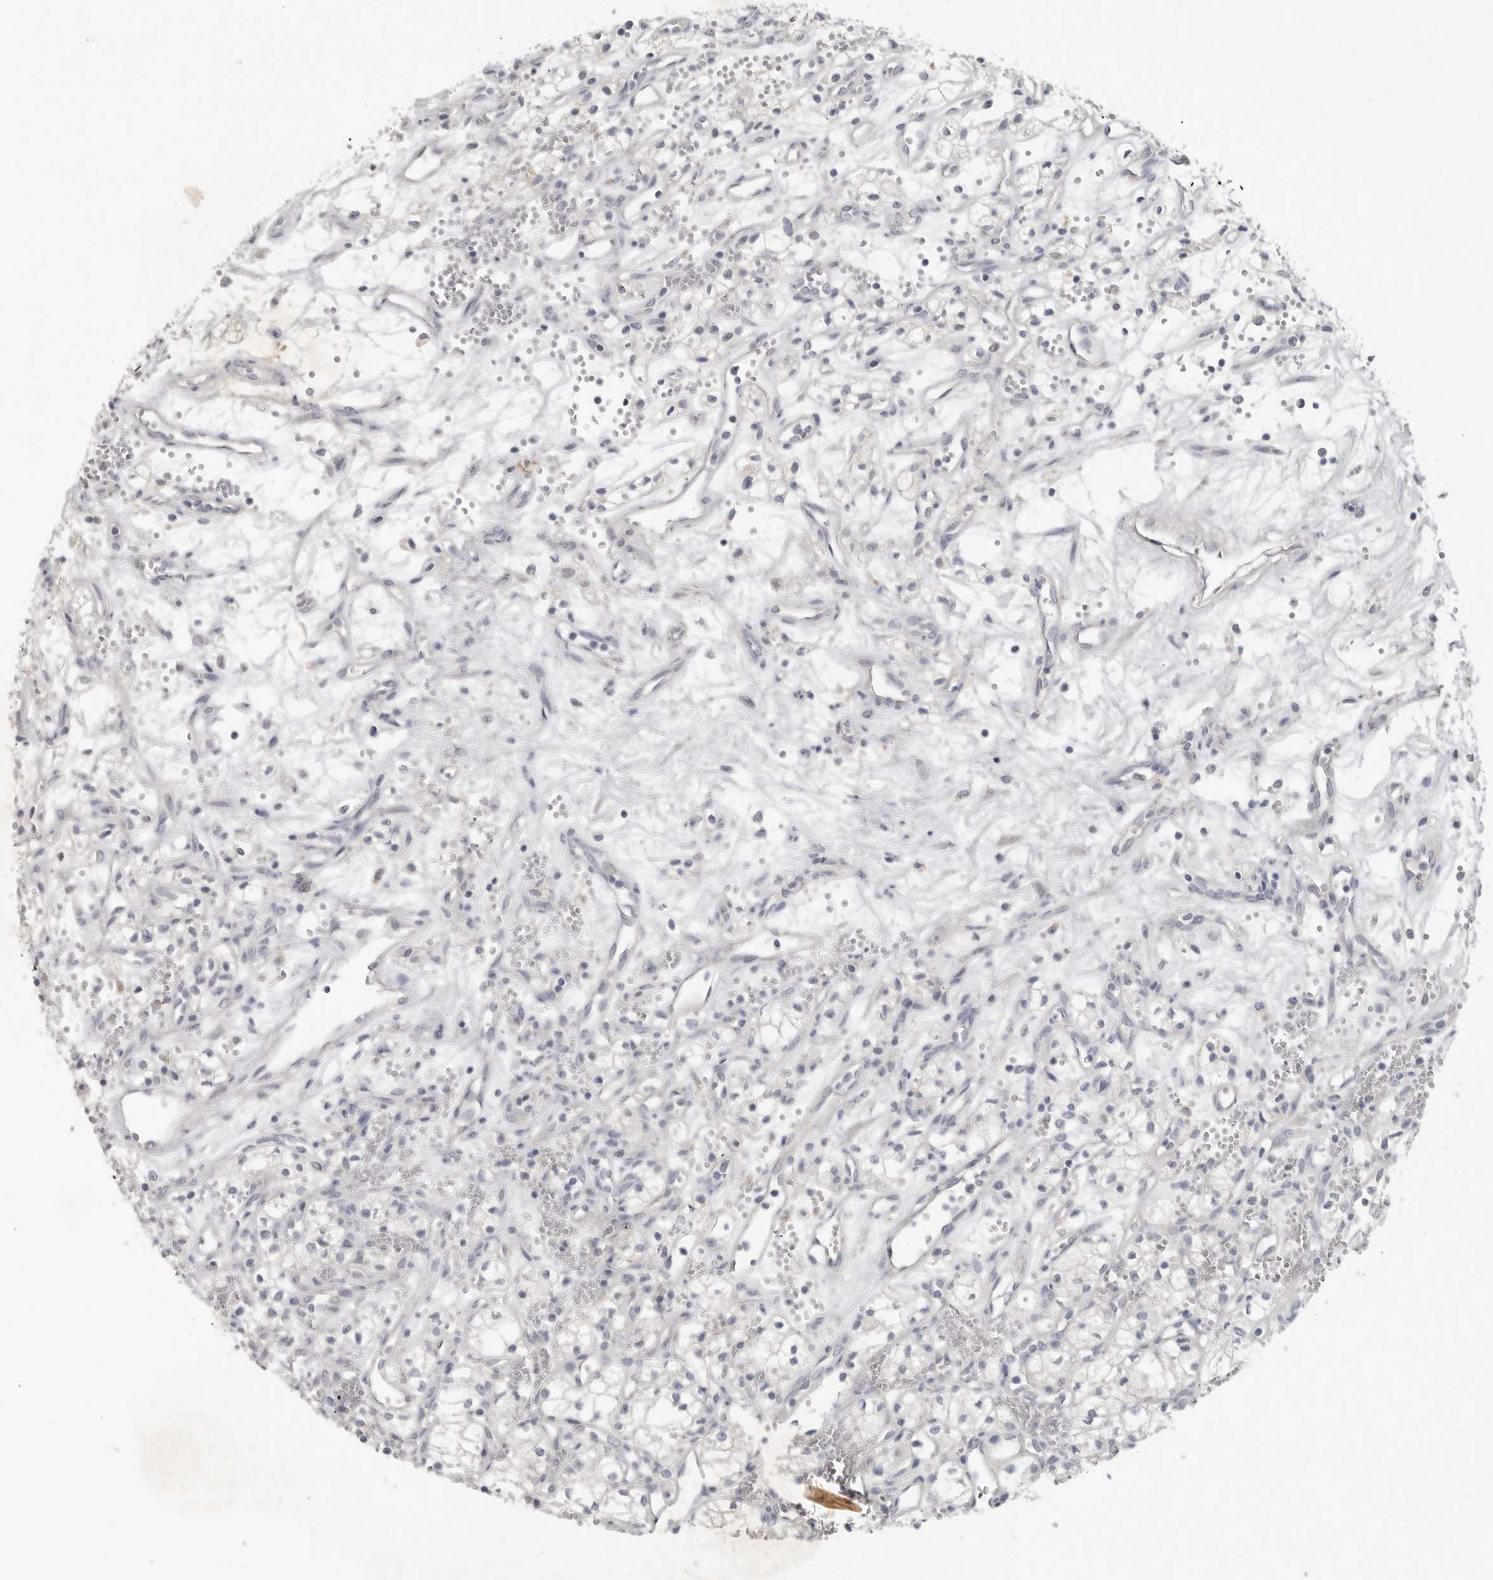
{"staining": {"intensity": "negative", "quantity": "none", "location": "none"}, "tissue": "renal cancer", "cell_type": "Tumor cells", "image_type": "cancer", "snomed": [{"axis": "morphology", "description": "Adenocarcinoma, NOS"}, {"axis": "topography", "description": "Kidney"}], "caption": "This is a photomicrograph of immunohistochemistry staining of renal cancer, which shows no positivity in tumor cells.", "gene": "REG4", "patient": {"sex": "male", "age": 59}}